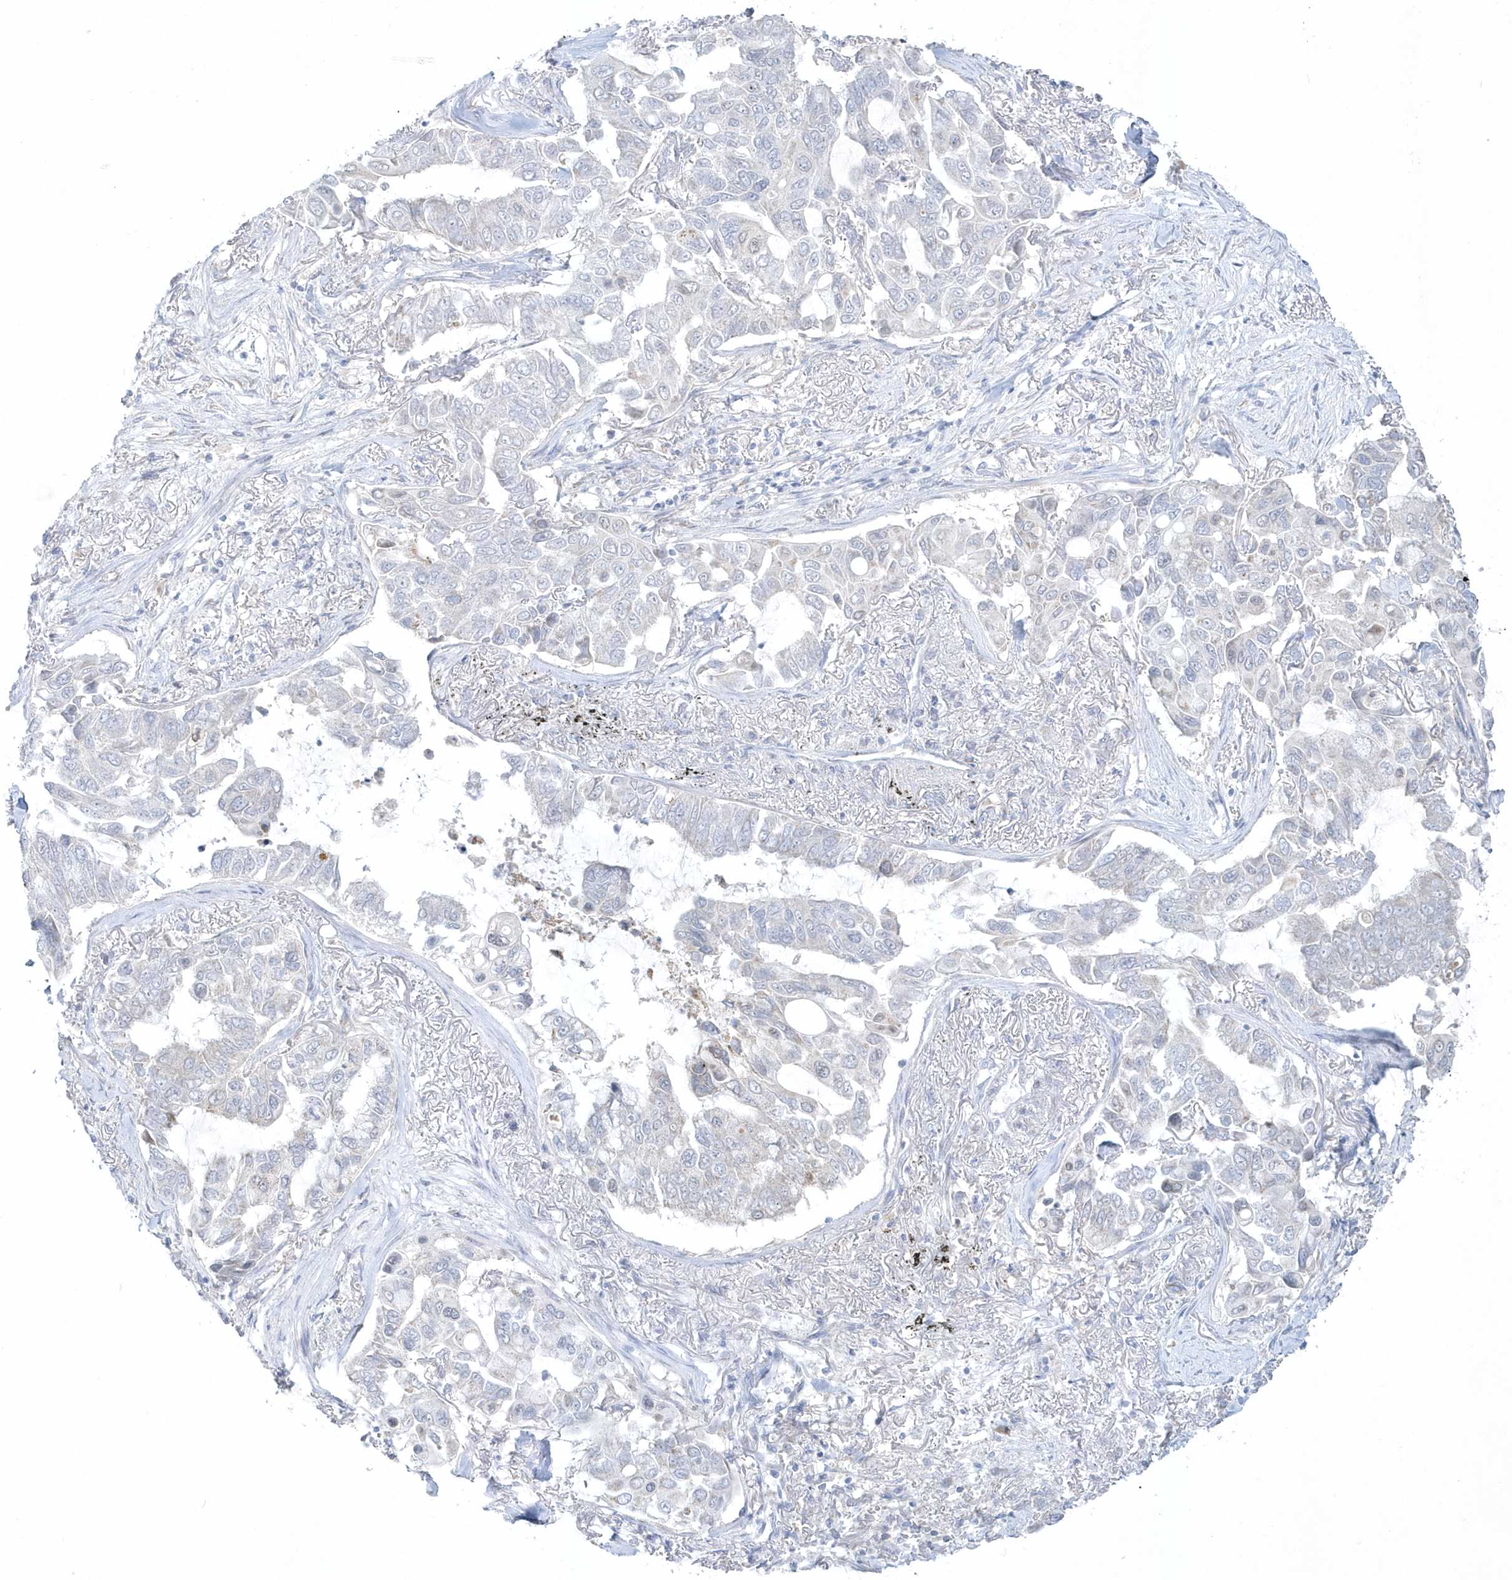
{"staining": {"intensity": "negative", "quantity": "none", "location": "none"}, "tissue": "lung cancer", "cell_type": "Tumor cells", "image_type": "cancer", "snomed": [{"axis": "morphology", "description": "Adenocarcinoma, NOS"}, {"axis": "topography", "description": "Lung"}], "caption": "The photomicrograph demonstrates no staining of tumor cells in adenocarcinoma (lung).", "gene": "PCBD1", "patient": {"sex": "male", "age": 64}}